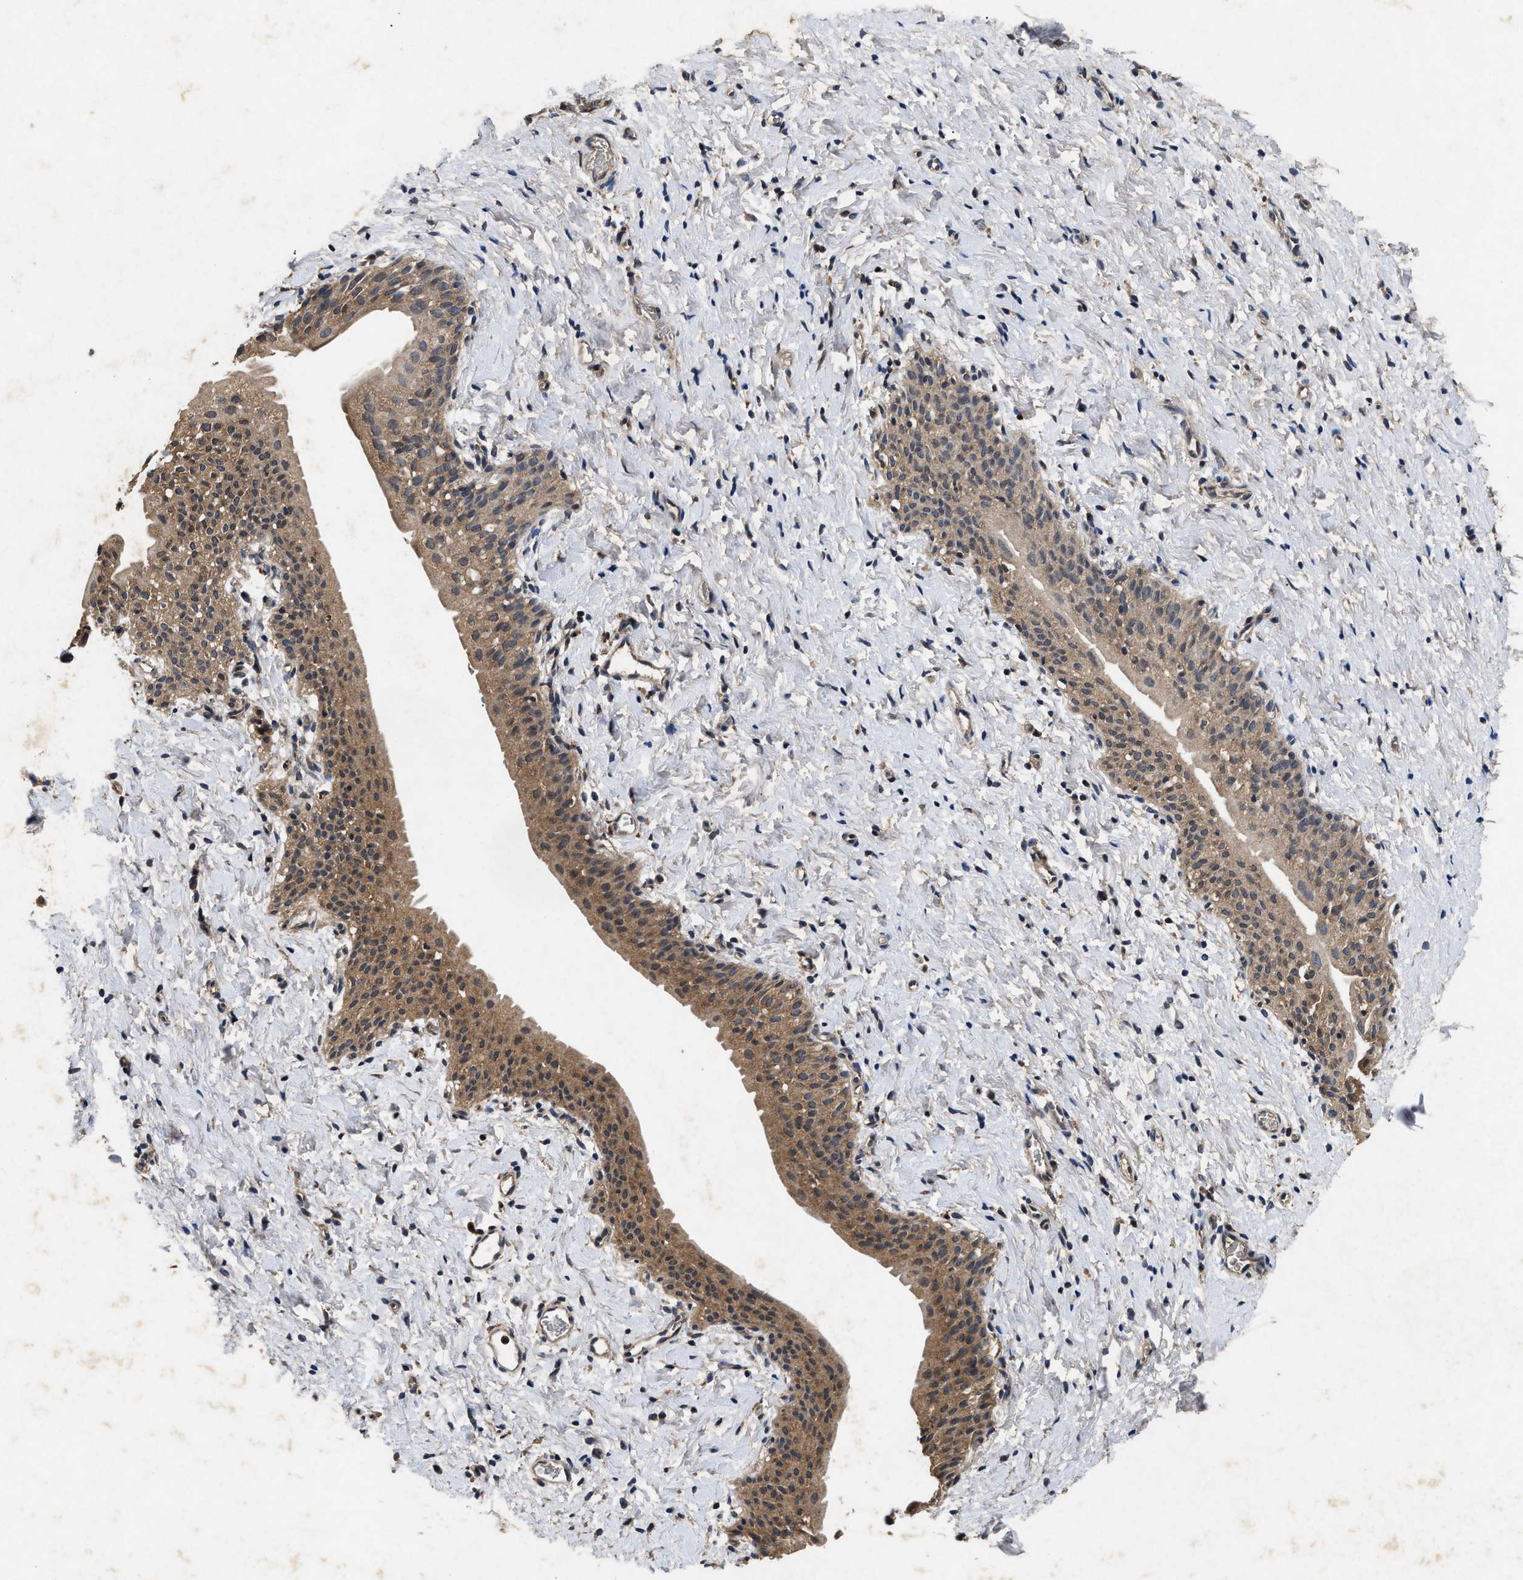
{"staining": {"intensity": "weak", "quantity": ">75%", "location": "cytoplasmic/membranous"}, "tissue": "smooth muscle", "cell_type": "Smooth muscle cells", "image_type": "normal", "snomed": [{"axis": "morphology", "description": "Normal tissue, NOS"}, {"axis": "topography", "description": "Smooth muscle"}], "caption": "This histopathology image displays immunohistochemistry (IHC) staining of normal smooth muscle, with low weak cytoplasmic/membranous expression in about >75% of smooth muscle cells.", "gene": "PDAP1", "patient": {"sex": "male", "age": 16}}